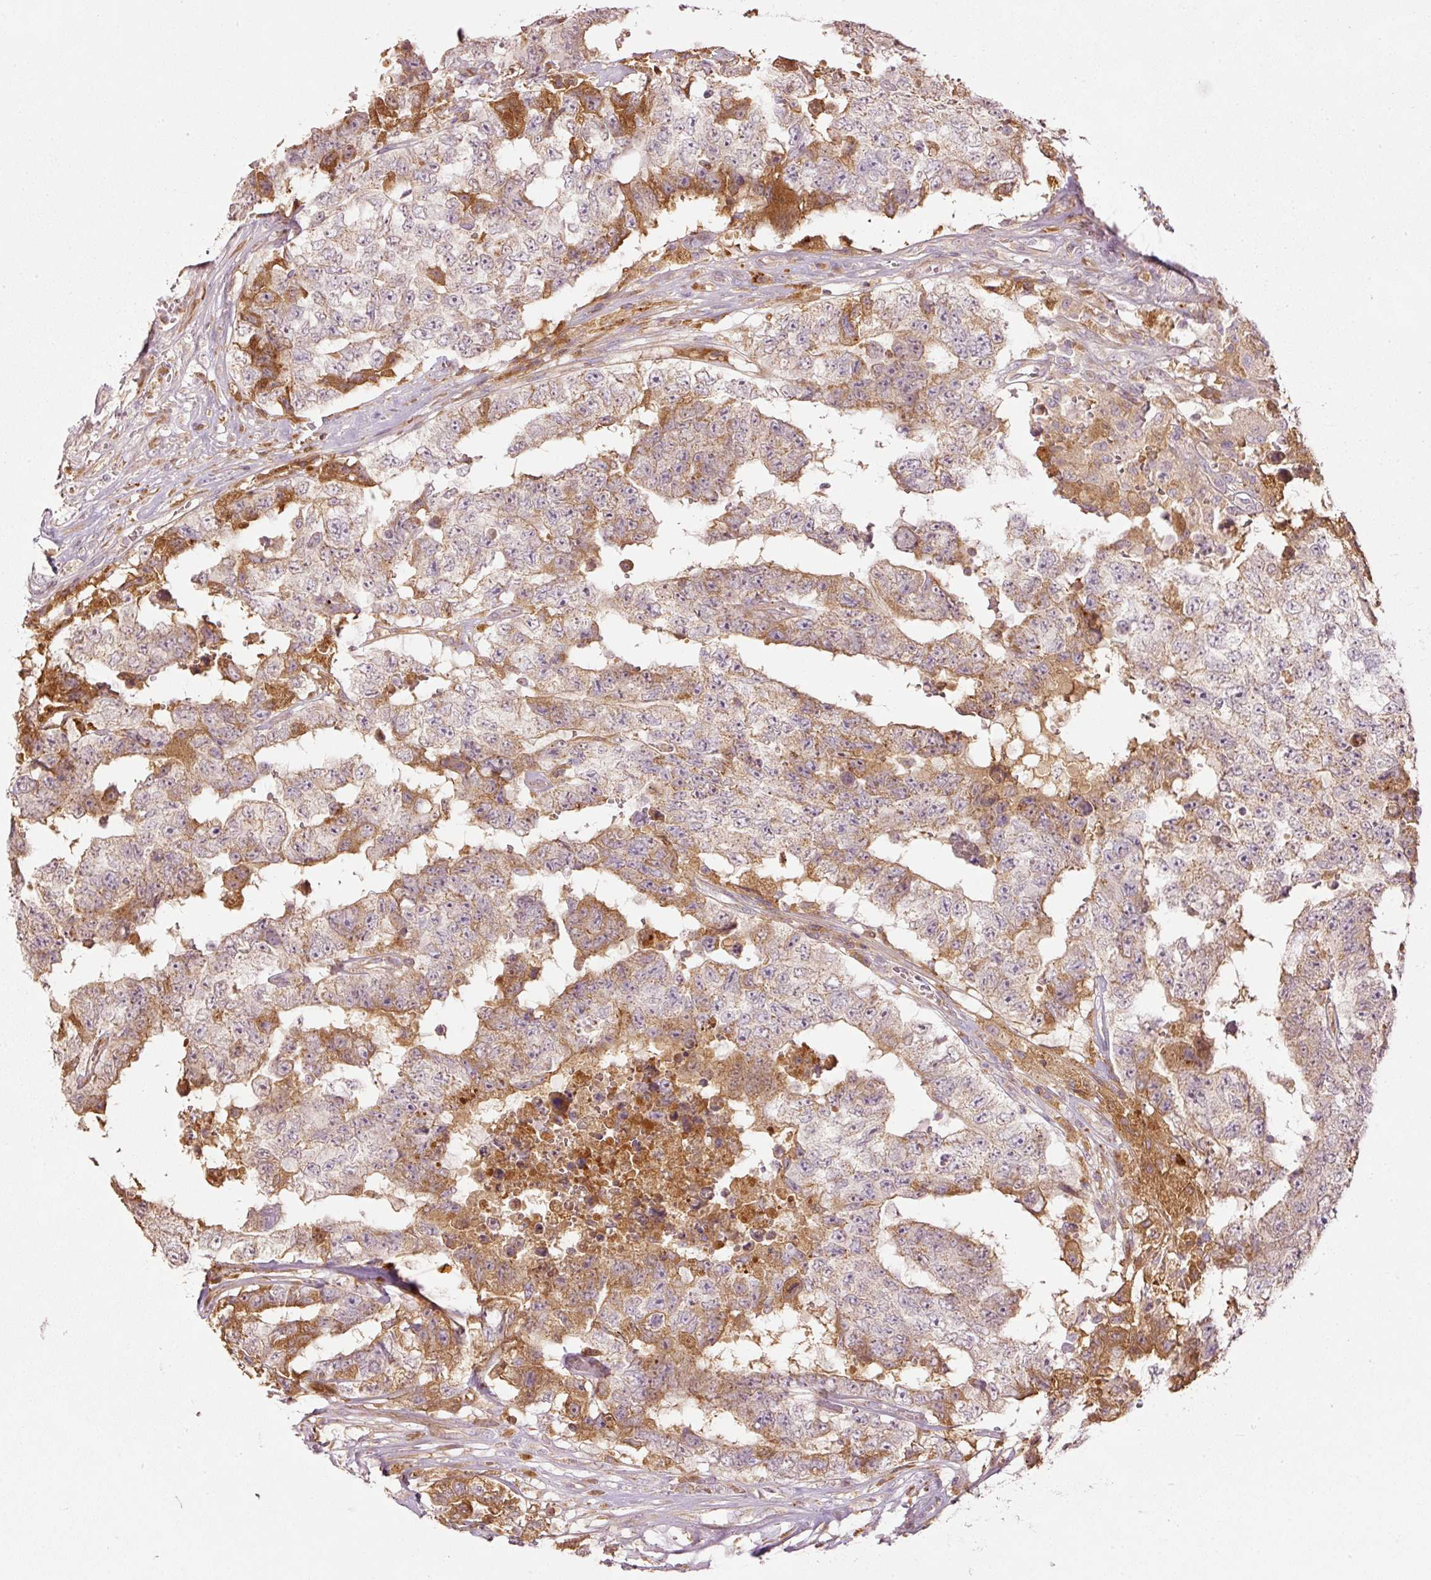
{"staining": {"intensity": "moderate", "quantity": "25%-75%", "location": "cytoplasmic/membranous"}, "tissue": "testis cancer", "cell_type": "Tumor cells", "image_type": "cancer", "snomed": [{"axis": "morphology", "description": "Normal tissue, NOS"}, {"axis": "morphology", "description": "Carcinoma, Embryonal, NOS"}, {"axis": "topography", "description": "Testis"}, {"axis": "topography", "description": "Epididymis"}], "caption": "High-magnification brightfield microscopy of testis cancer stained with DAB (3,3'-diaminobenzidine) (brown) and counterstained with hematoxylin (blue). tumor cells exhibit moderate cytoplasmic/membranous staining is seen in approximately25%-75% of cells.", "gene": "SERPING1", "patient": {"sex": "male", "age": 25}}